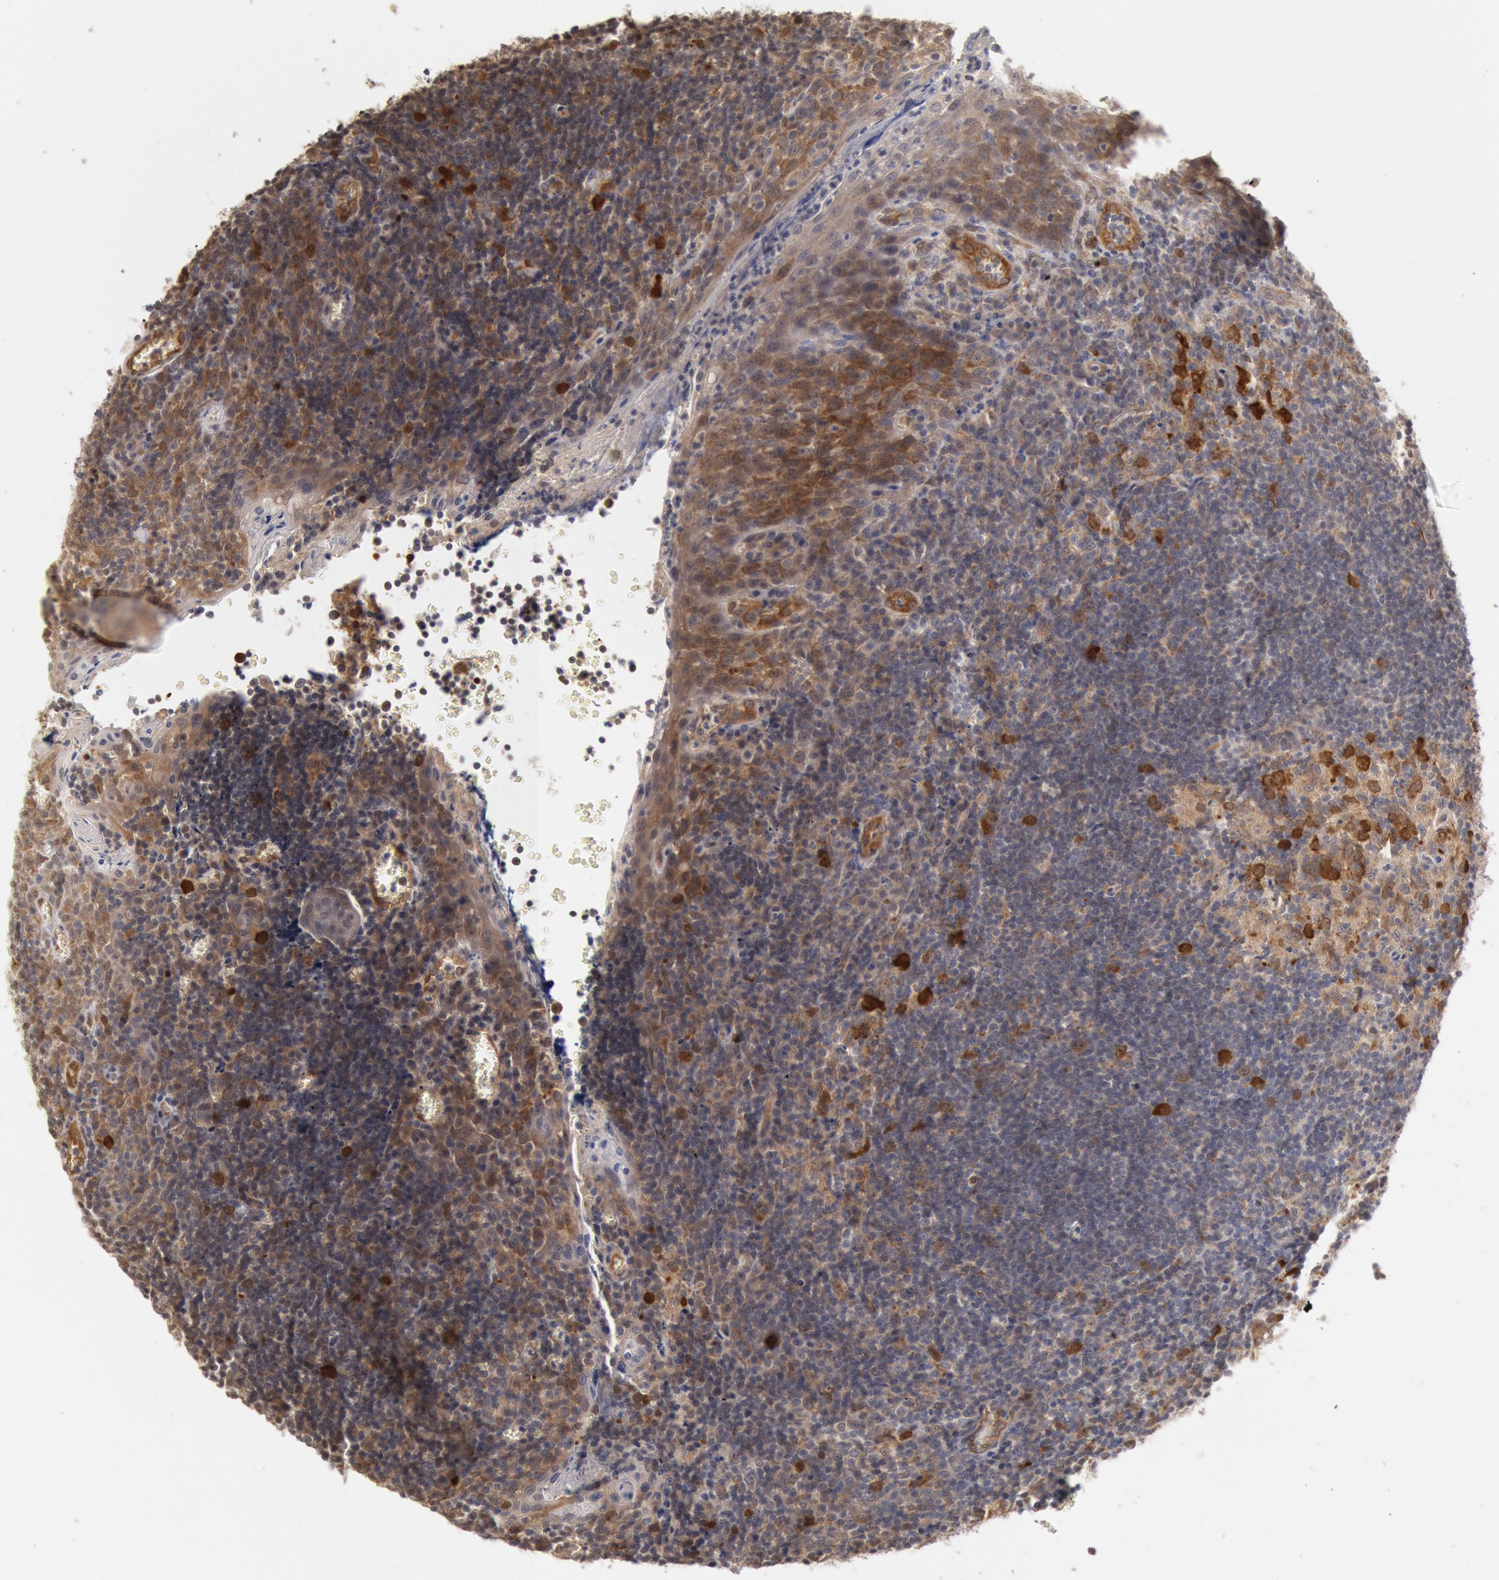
{"staining": {"intensity": "strong", "quantity": "<25%", "location": "cytoplasmic/membranous"}, "tissue": "tonsil", "cell_type": "Germinal center cells", "image_type": "normal", "snomed": [{"axis": "morphology", "description": "Normal tissue, NOS"}, {"axis": "topography", "description": "Tonsil"}], "caption": "Immunohistochemical staining of unremarkable human tonsil demonstrates medium levels of strong cytoplasmic/membranous expression in about <25% of germinal center cells. The staining is performed using DAB (3,3'-diaminobenzidine) brown chromogen to label protein expression. The nuclei are counter-stained blue using hematoxylin.", "gene": "DNAJA1", "patient": {"sex": "male", "age": 20}}